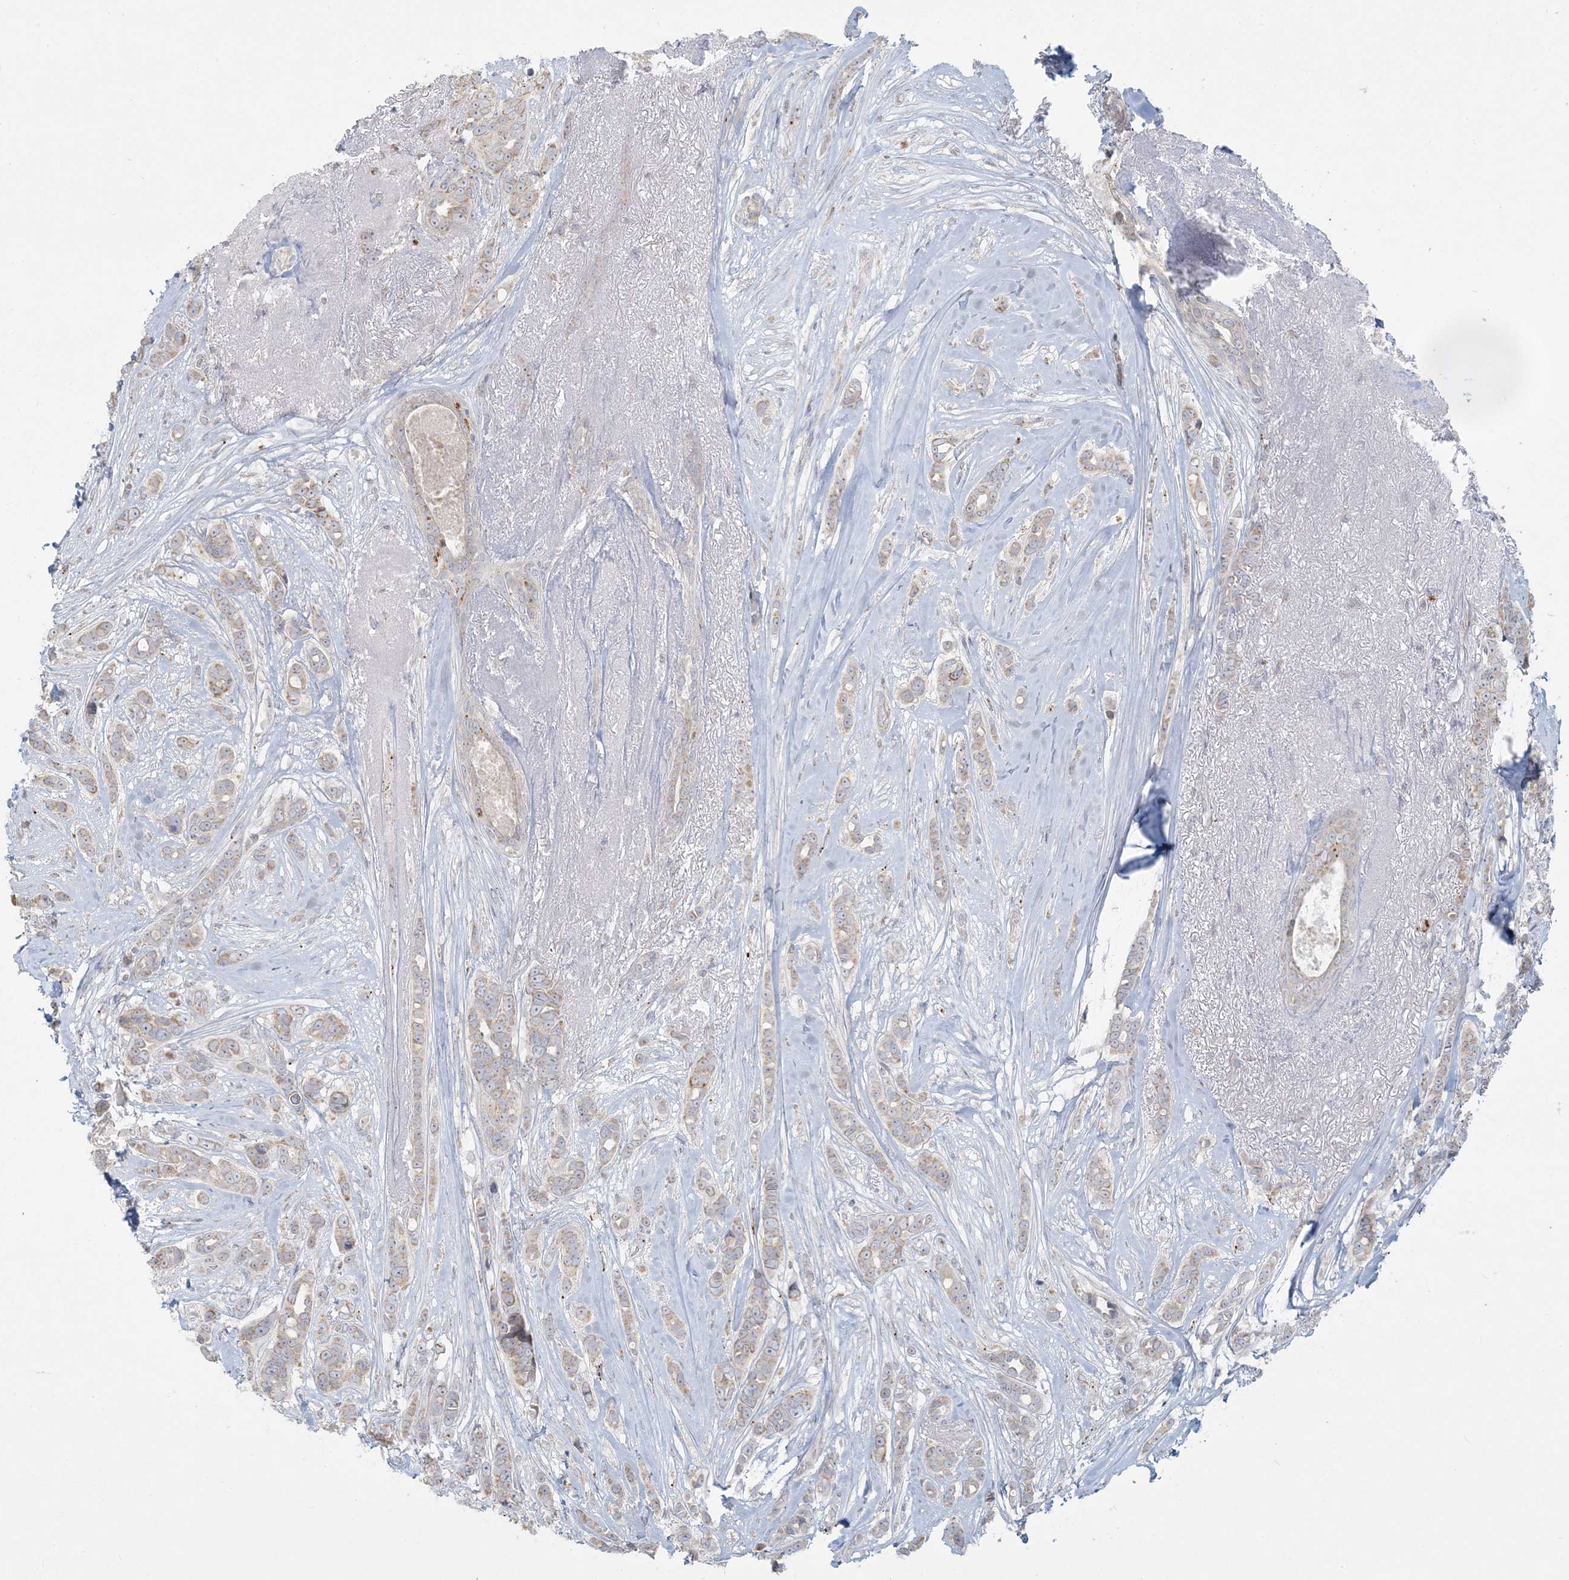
{"staining": {"intensity": "weak", "quantity": "<25%", "location": "cytoplasmic/membranous"}, "tissue": "breast cancer", "cell_type": "Tumor cells", "image_type": "cancer", "snomed": [{"axis": "morphology", "description": "Lobular carcinoma"}, {"axis": "topography", "description": "Breast"}], "caption": "DAB immunohistochemical staining of human breast cancer displays no significant expression in tumor cells.", "gene": "MCAT", "patient": {"sex": "female", "age": 51}}